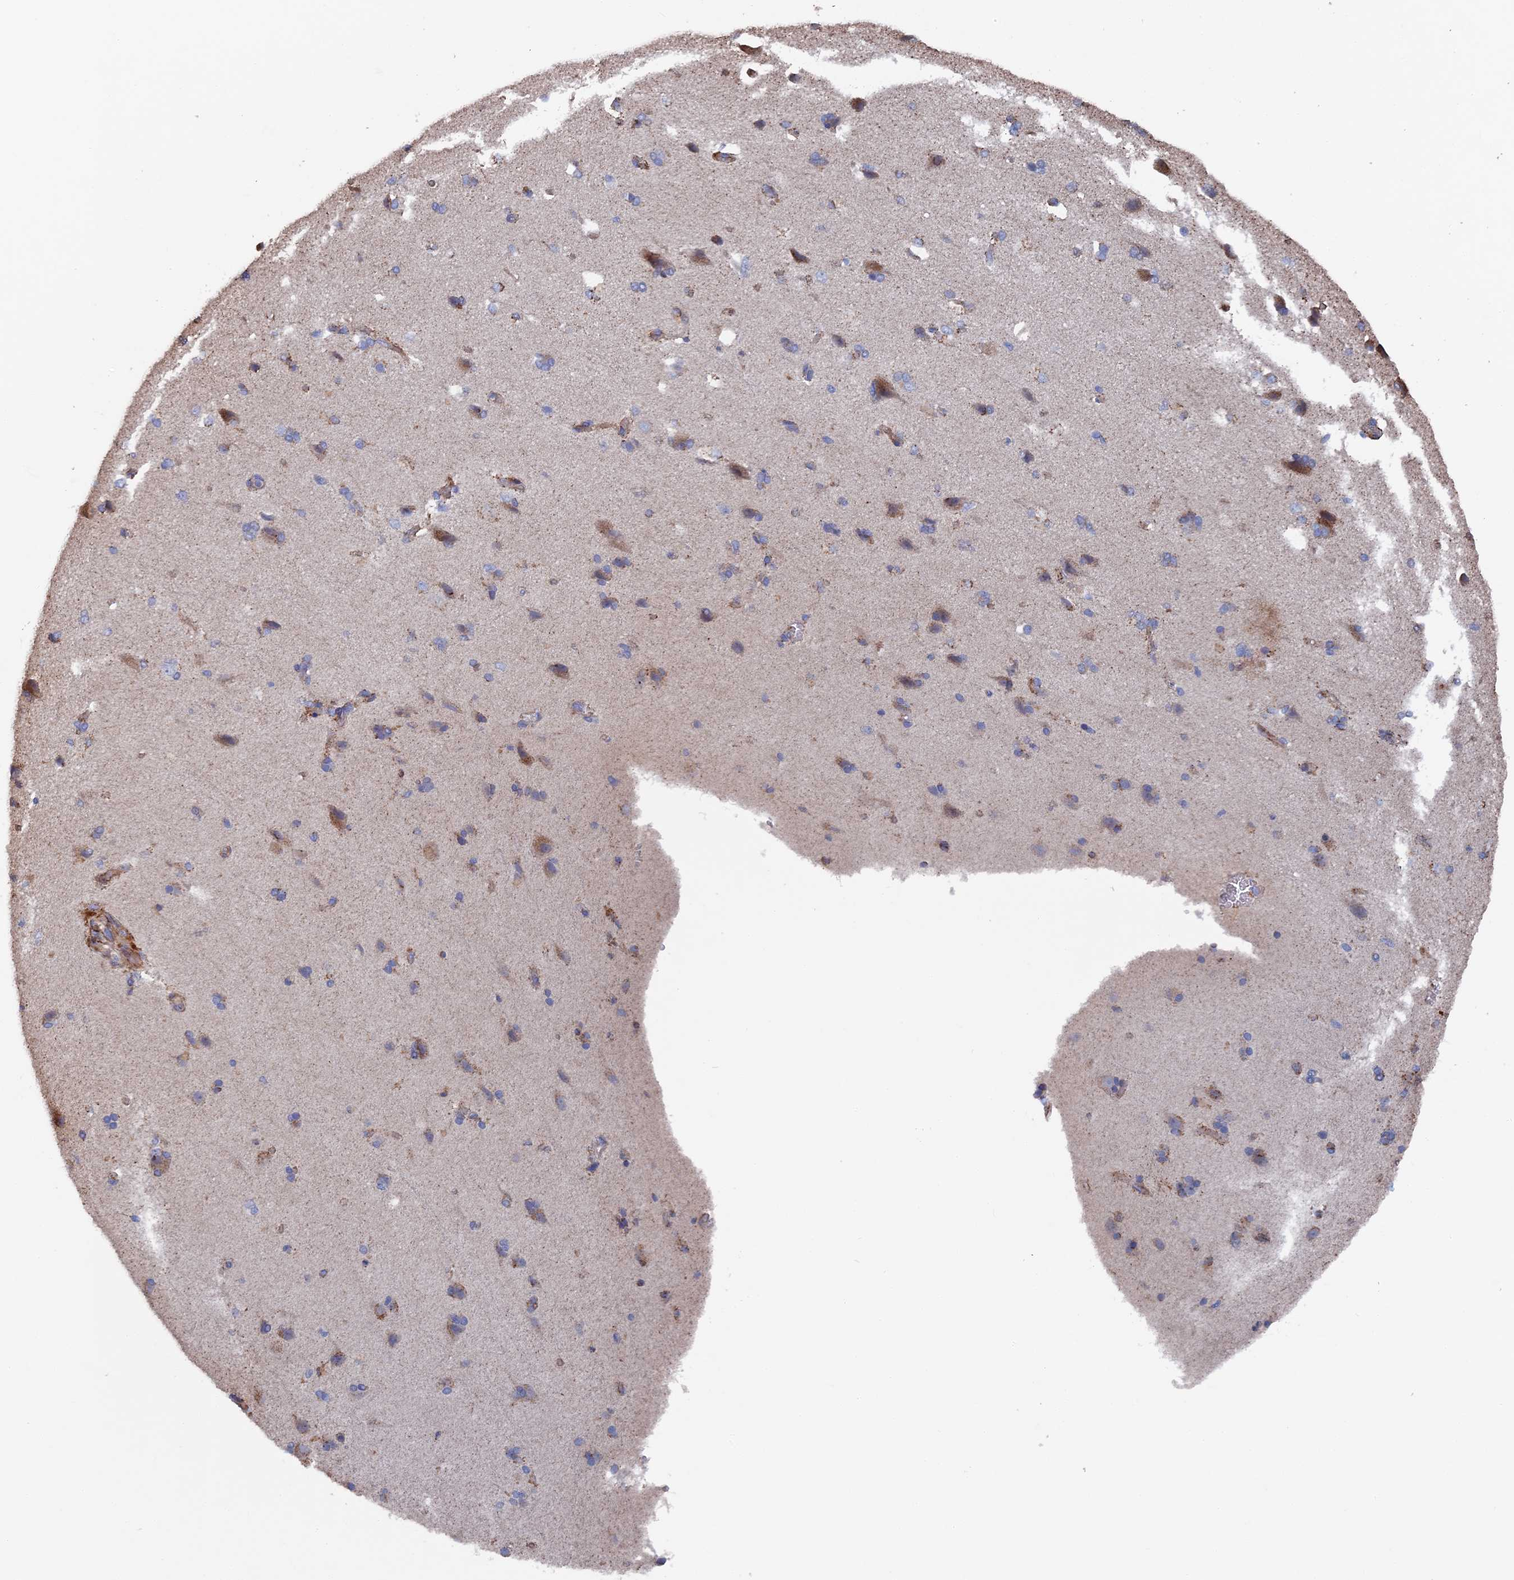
{"staining": {"intensity": "negative", "quantity": "none", "location": "none"}, "tissue": "cerebral cortex", "cell_type": "Endothelial cells", "image_type": "normal", "snomed": [{"axis": "morphology", "description": "Normal tissue, NOS"}, {"axis": "topography", "description": "Cerebral cortex"}], "caption": "DAB (3,3'-diaminobenzidine) immunohistochemical staining of benign cerebral cortex displays no significant positivity in endothelial cells. (DAB immunohistochemistry with hematoxylin counter stain).", "gene": "SMG9", "patient": {"sex": "male", "age": 62}}